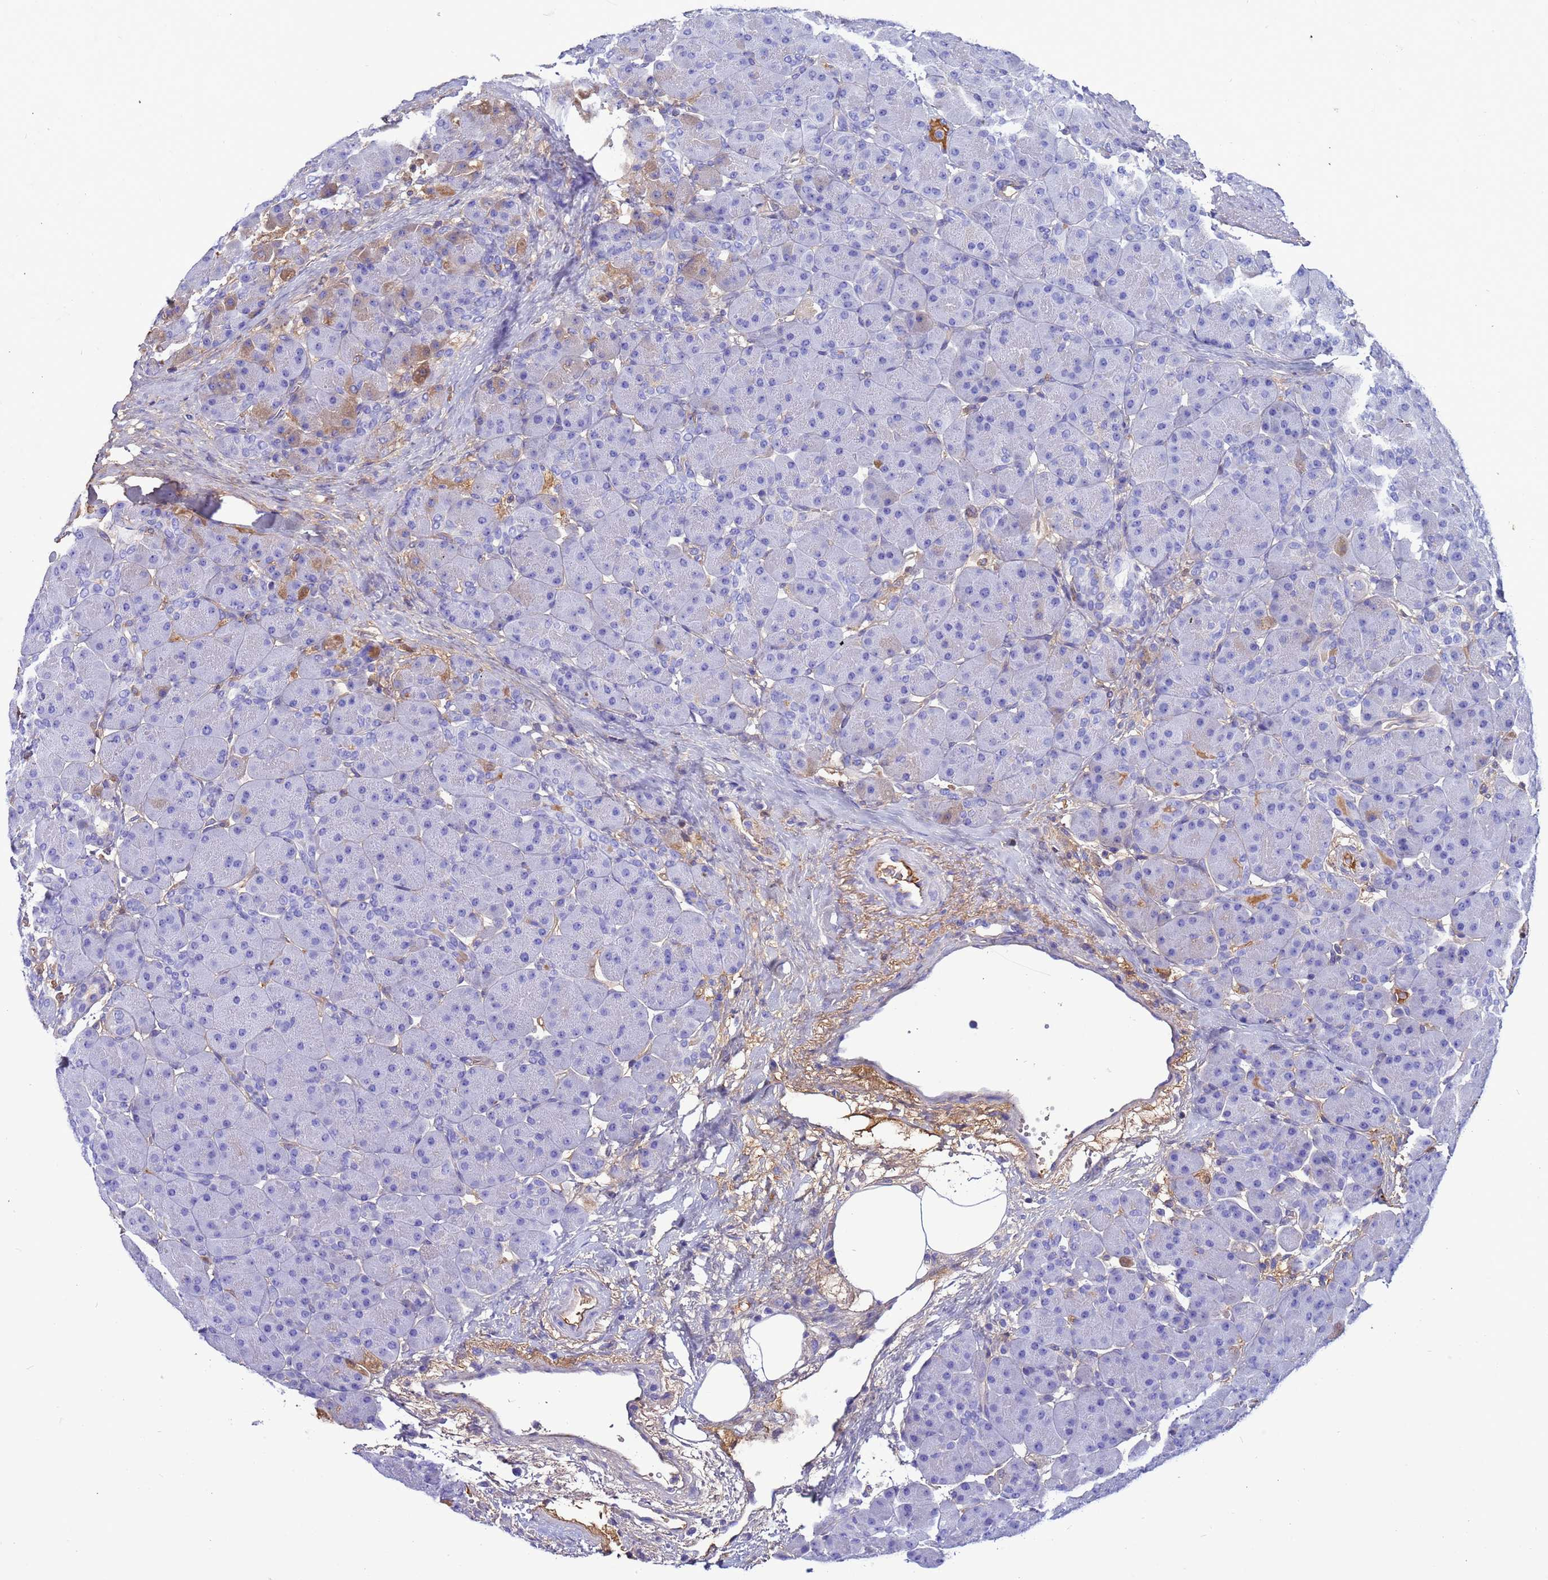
{"staining": {"intensity": "weak", "quantity": "<25%", "location": "cytoplasmic/membranous"}, "tissue": "pancreas", "cell_type": "Exocrine glandular cells", "image_type": "normal", "snomed": [{"axis": "morphology", "description": "Normal tissue, NOS"}, {"axis": "topography", "description": "Pancreas"}], "caption": "High magnification brightfield microscopy of normal pancreas stained with DAB (brown) and counterstained with hematoxylin (blue): exocrine glandular cells show no significant expression. Brightfield microscopy of immunohistochemistry (IHC) stained with DAB (3,3'-diaminobenzidine) (brown) and hematoxylin (blue), captured at high magnification.", "gene": "H1", "patient": {"sex": "male", "age": 66}}